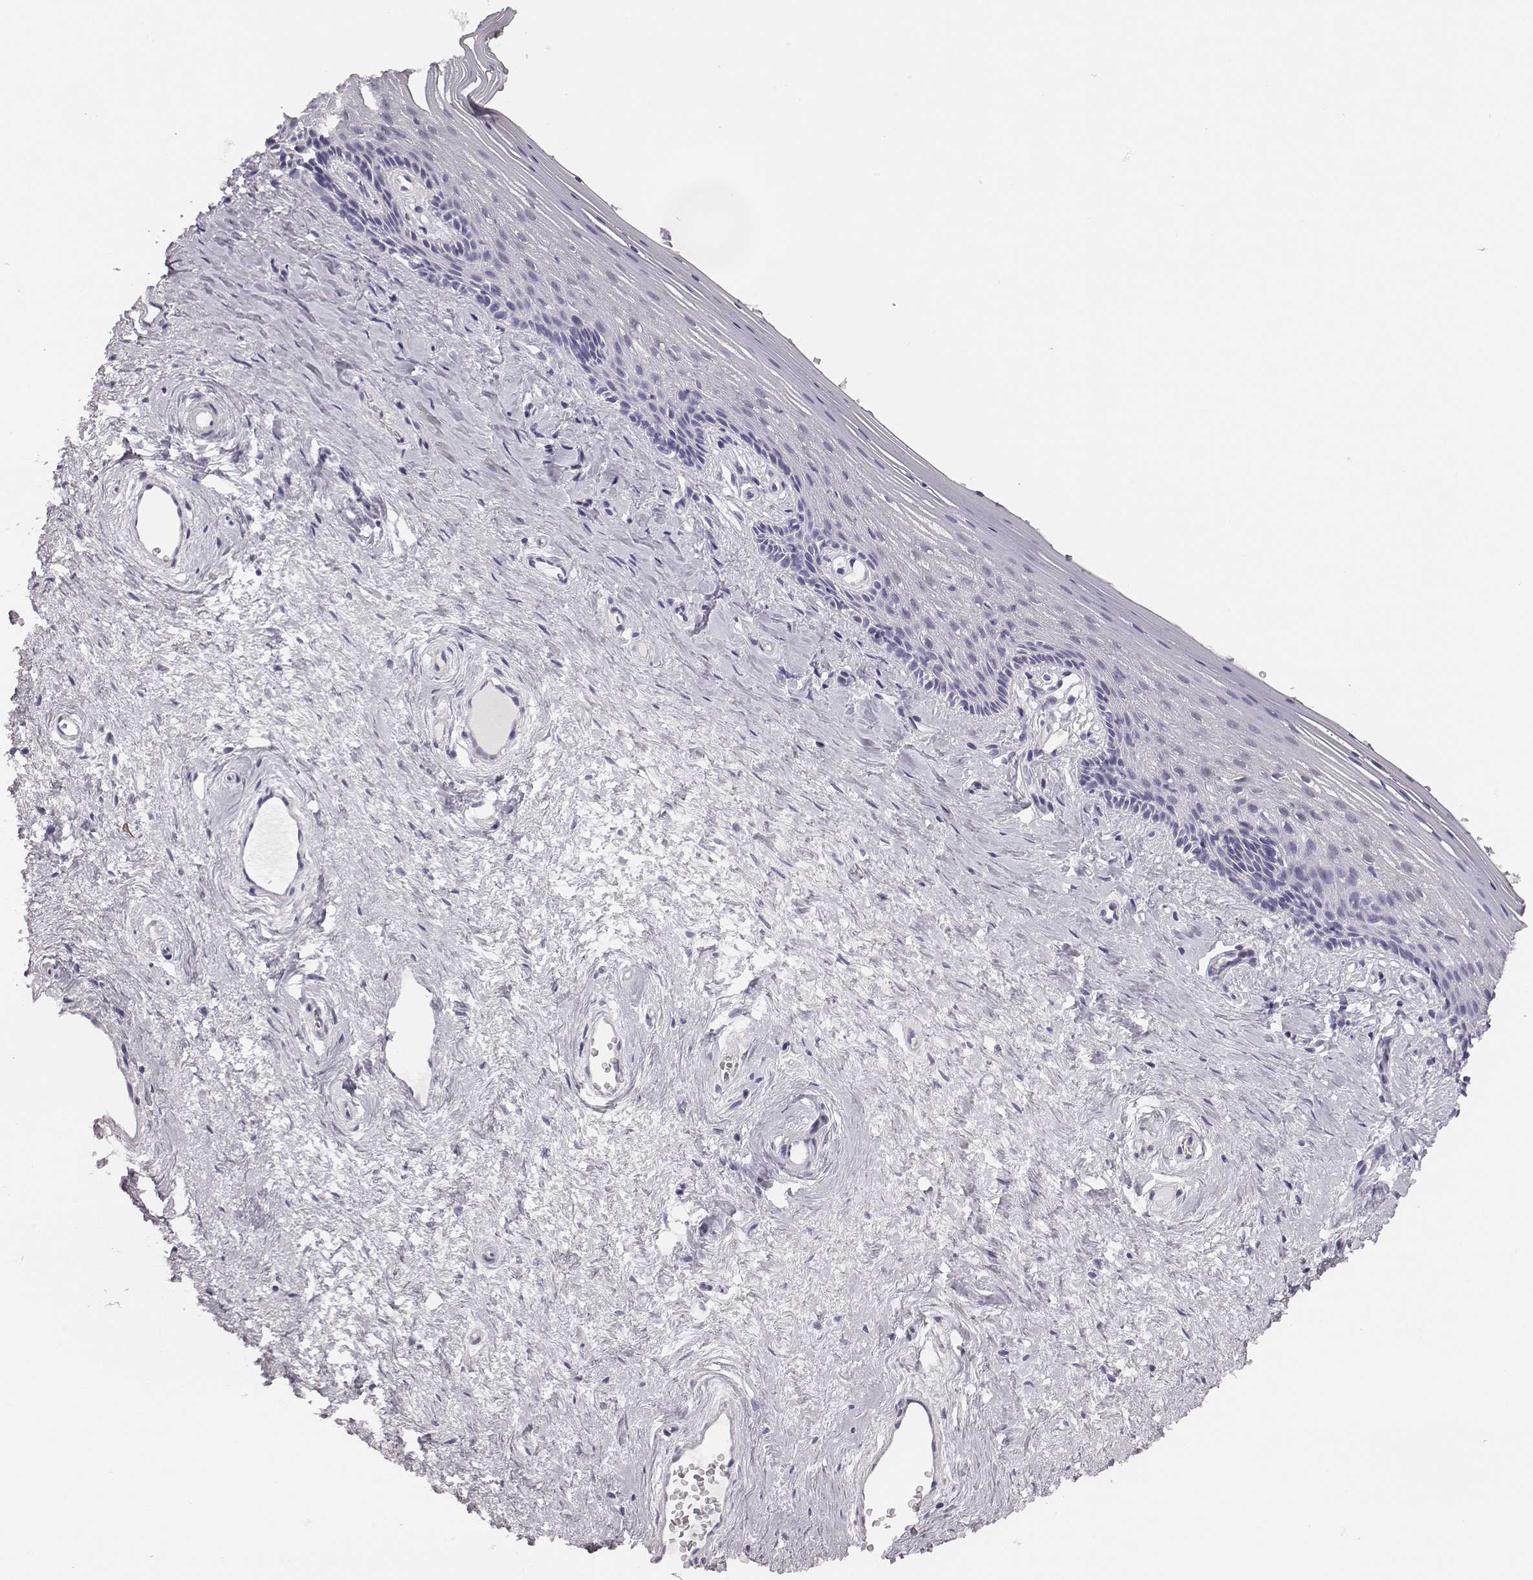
{"staining": {"intensity": "negative", "quantity": "none", "location": "none"}, "tissue": "vagina", "cell_type": "Squamous epithelial cells", "image_type": "normal", "snomed": [{"axis": "morphology", "description": "Normal tissue, NOS"}, {"axis": "topography", "description": "Vagina"}], "caption": "High magnification brightfield microscopy of unremarkable vagina stained with DAB (3,3'-diaminobenzidine) (brown) and counterstained with hematoxylin (blue): squamous epithelial cells show no significant staining. Brightfield microscopy of immunohistochemistry (IHC) stained with DAB (3,3'-diaminobenzidine) (brown) and hematoxylin (blue), captured at high magnification.", "gene": "ADAM7", "patient": {"sex": "female", "age": 45}}